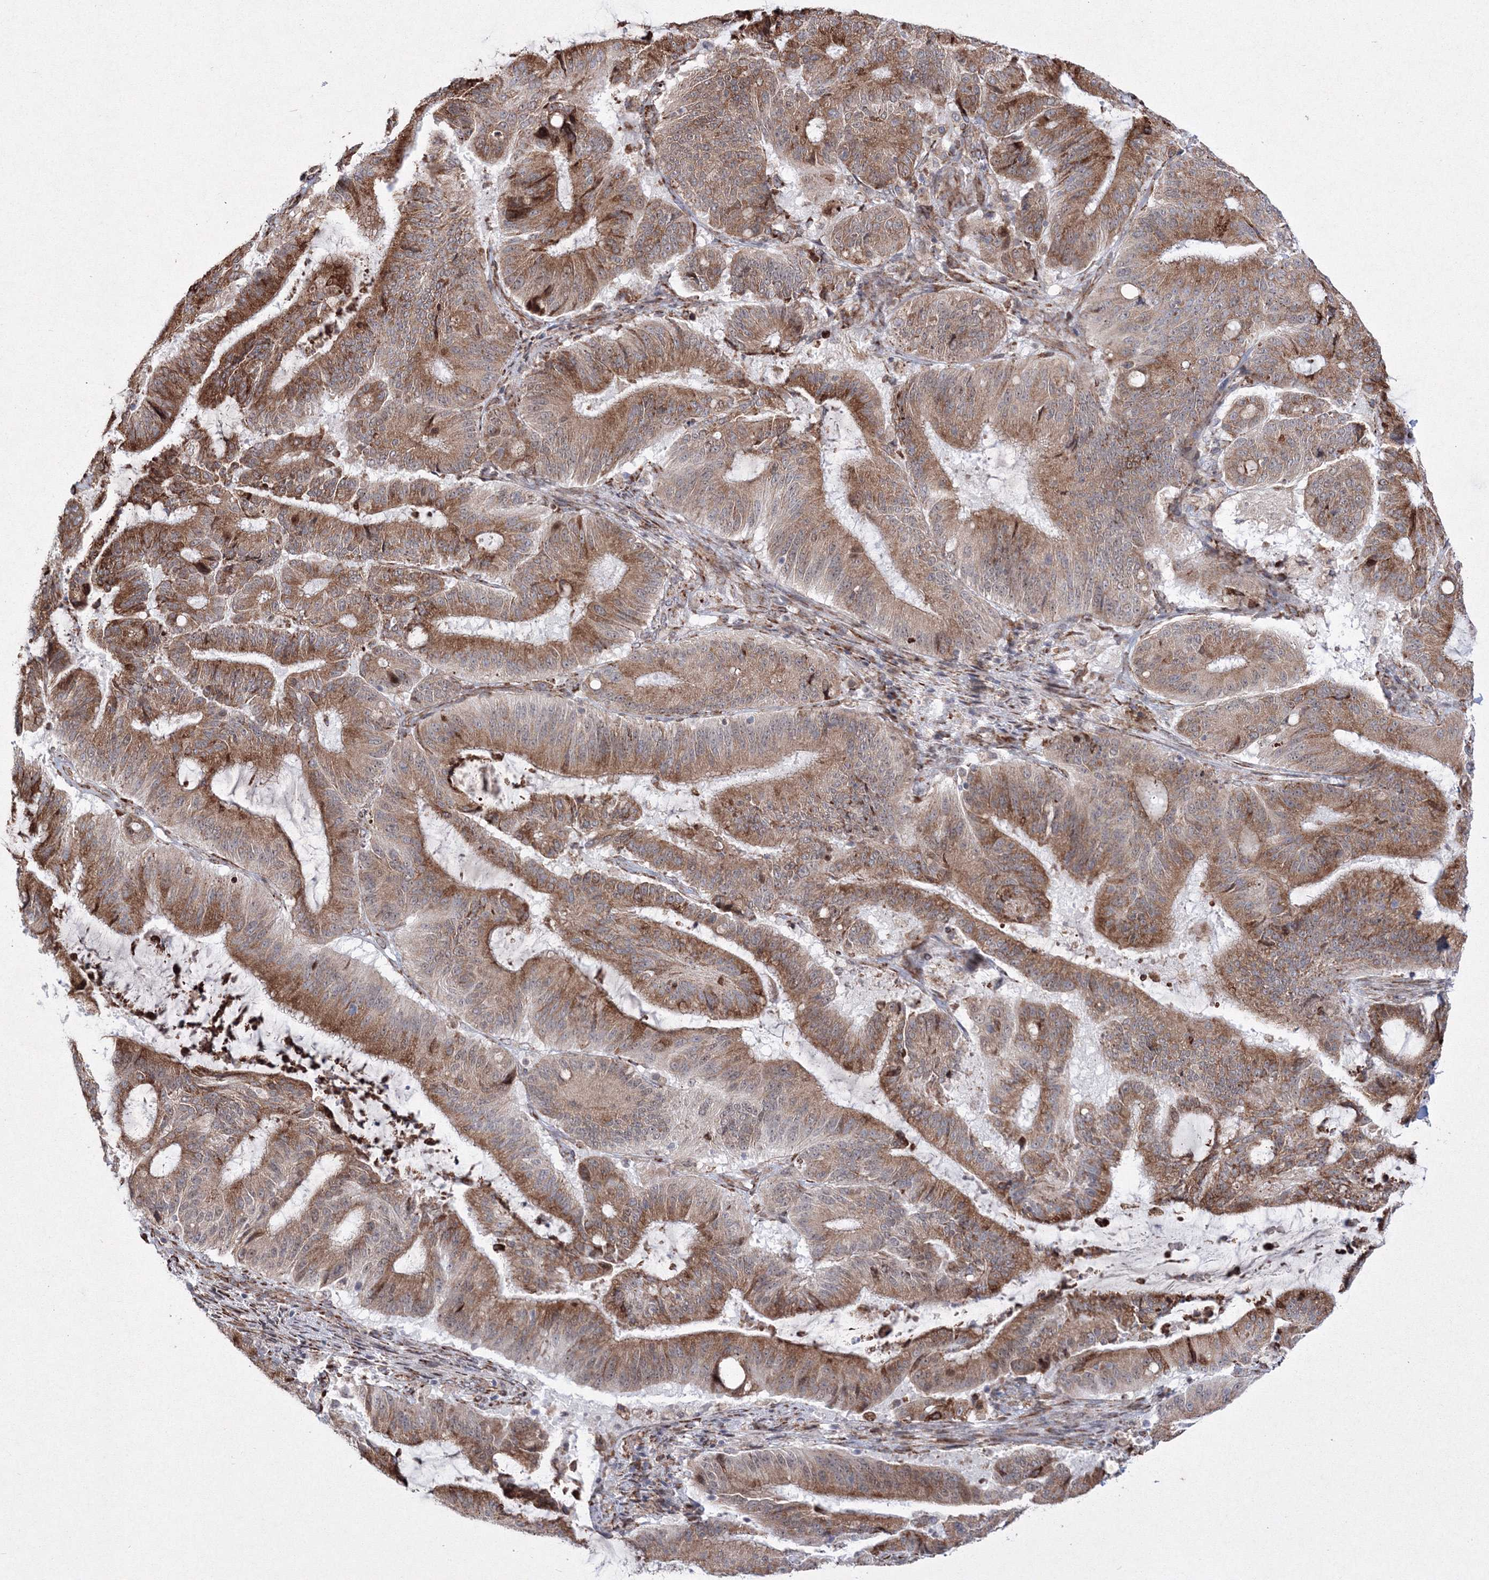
{"staining": {"intensity": "moderate", "quantity": ">75%", "location": "cytoplasmic/membranous"}, "tissue": "liver cancer", "cell_type": "Tumor cells", "image_type": "cancer", "snomed": [{"axis": "morphology", "description": "Normal tissue, NOS"}, {"axis": "morphology", "description": "Cholangiocarcinoma"}, {"axis": "topography", "description": "Liver"}, {"axis": "topography", "description": "Peripheral nerve tissue"}], "caption": "Immunohistochemical staining of human liver cancer (cholangiocarcinoma) shows moderate cytoplasmic/membranous protein expression in approximately >75% of tumor cells.", "gene": "EFCAB12", "patient": {"sex": "female", "age": 73}}